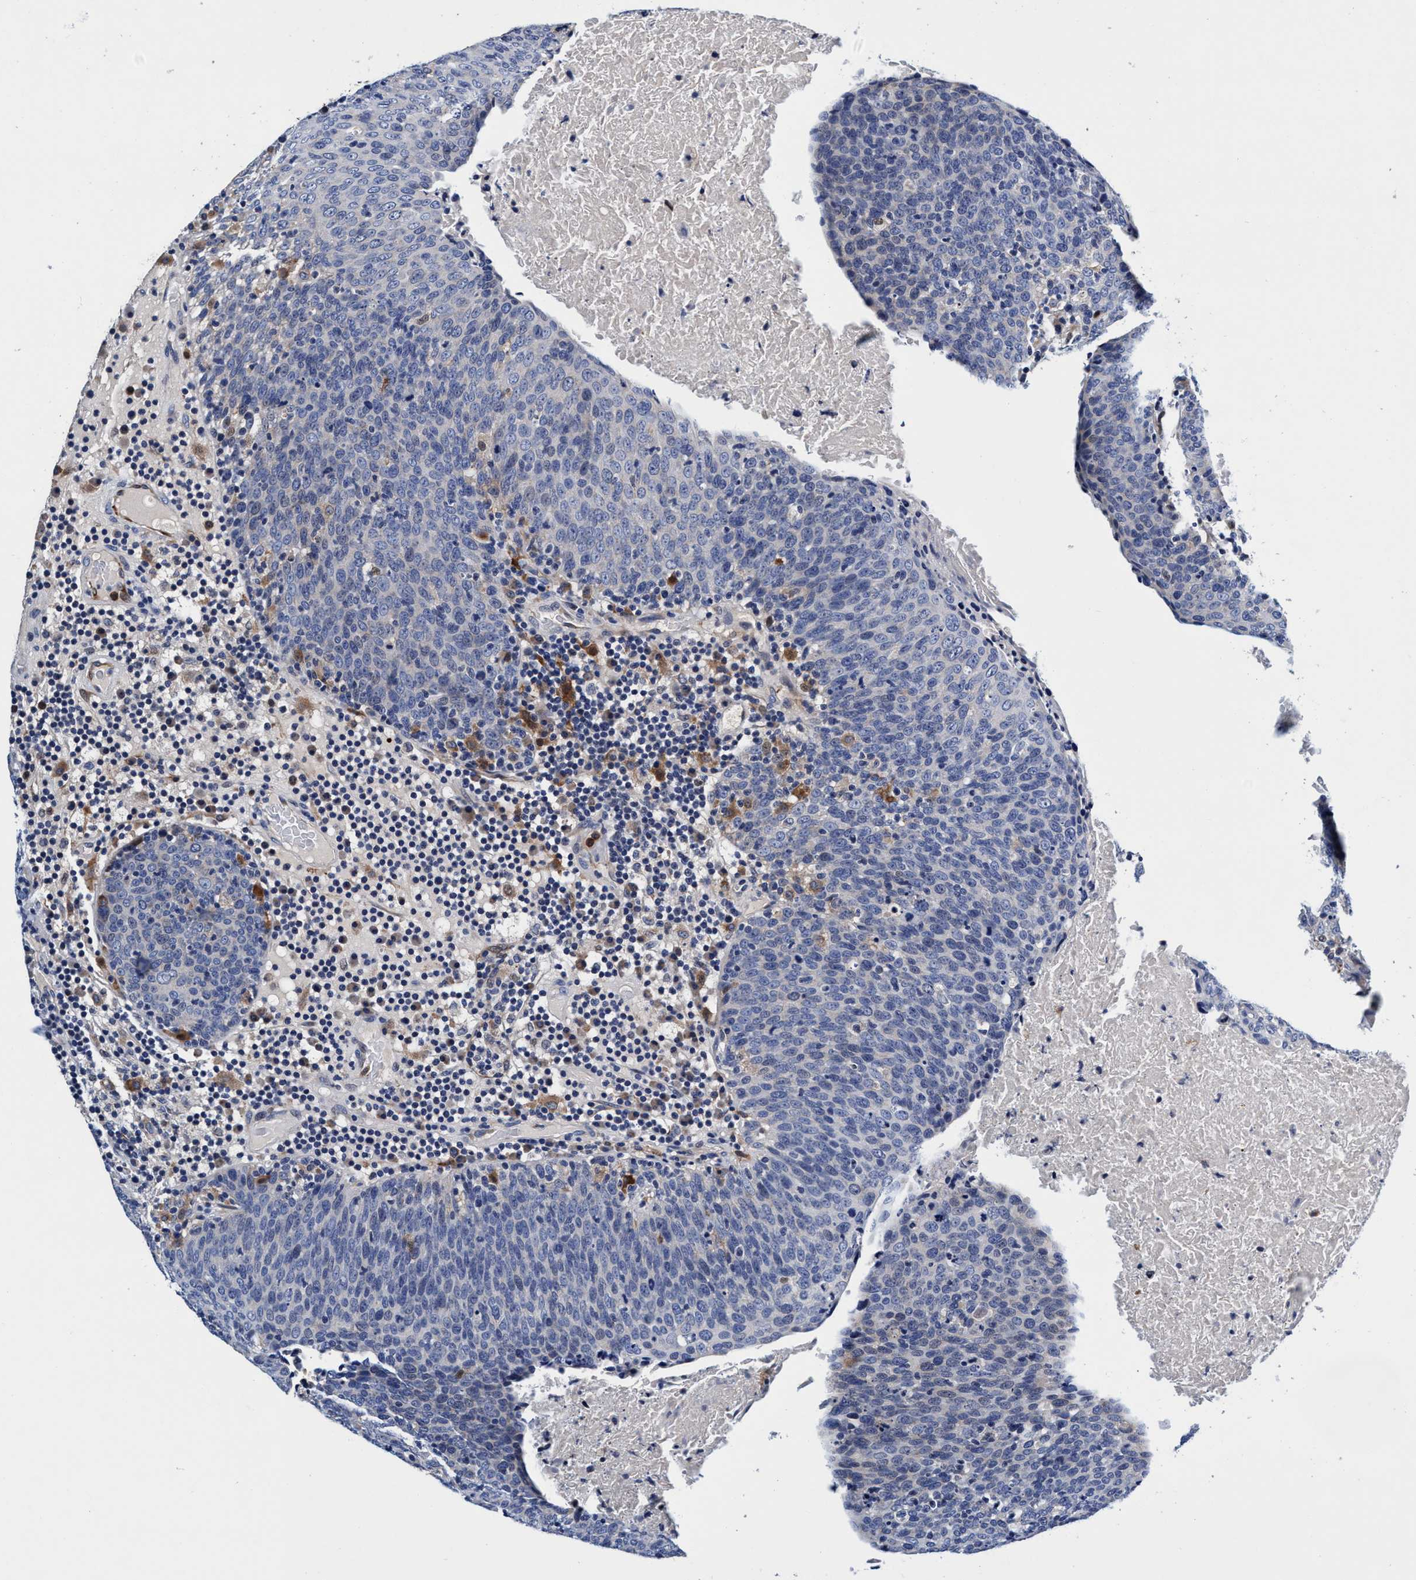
{"staining": {"intensity": "negative", "quantity": "none", "location": "none"}, "tissue": "head and neck cancer", "cell_type": "Tumor cells", "image_type": "cancer", "snomed": [{"axis": "morphology", "description": "Squamous cell carcinoma, NOS"}, {"axis": "morphology", "description": "Squamous cell carcinoma, metastatic, NOS"}, {"axis": "topography", "description": "Lymph node"}, {"axis": "topography", "description": "Head-Neck"}], "caption": "IHC photomicrograph of head and neck cancer (metastatic squamous cell carcinoma) stained for a protein (brown), which reveals no staining in tumor cells.", "gene": "UBALD2", "patient": {"sex": "male", "age": 62}}